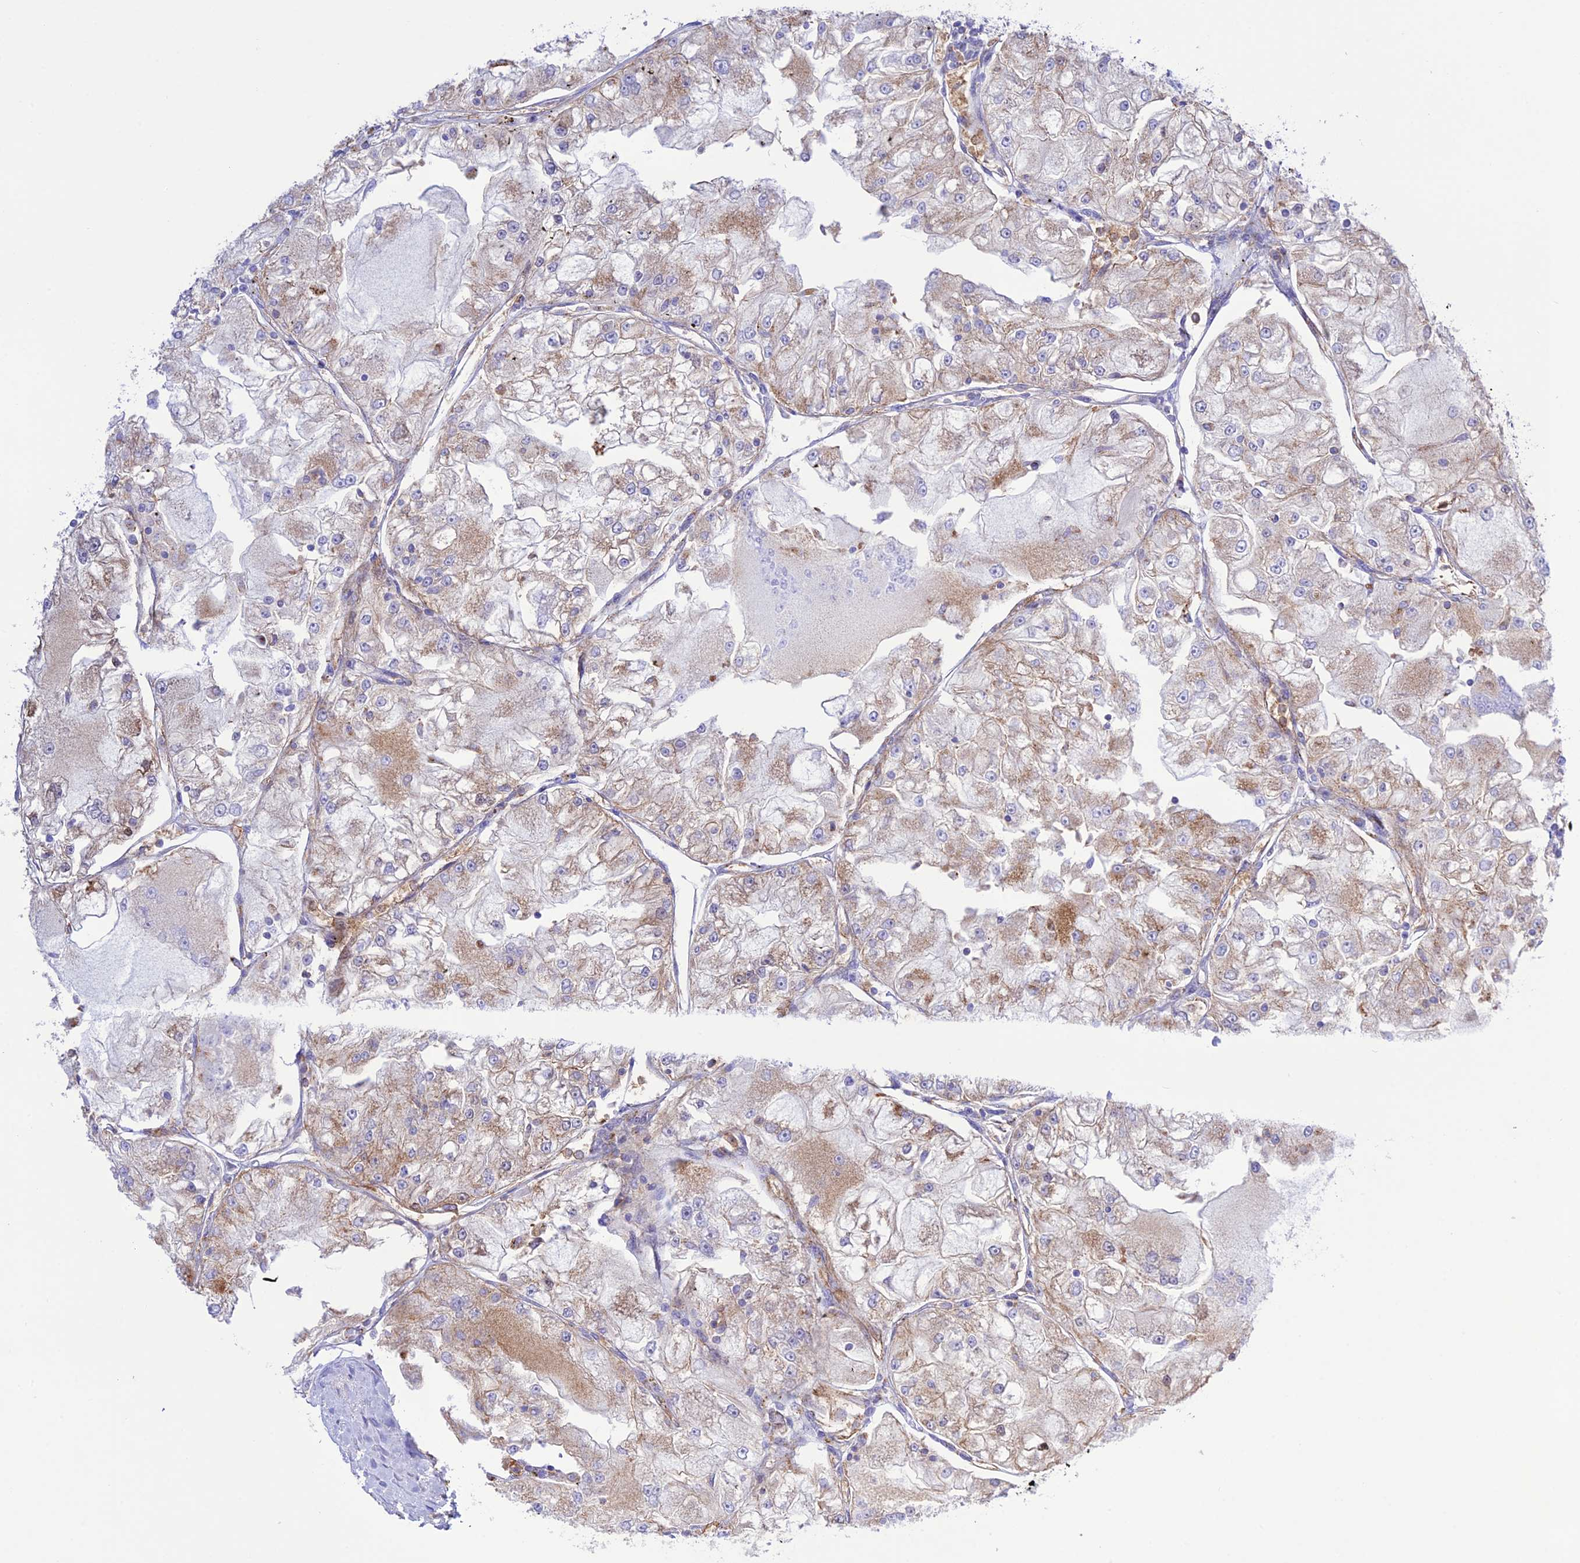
{"staining": {"intensity": "weak", "quantity": "<25%", "location": "cytoplasmic/membranous"}, "tissue": "renal cancer", "cell_type": "Tumor cells", "image_type": "cancer", "snomed": [{"axis": "morphology", "description": "Adenocarcinoma, NOS"}, {"axis": "topography", "description": "Kidney"}], "caption": "DAB (3,3'-diaminobenzidine) immunohistochemical staining of renal cancer displays no significant expression in tumor cells.", "gene": "CHSY3", "patient": {"sex": "female", "age": 72}}